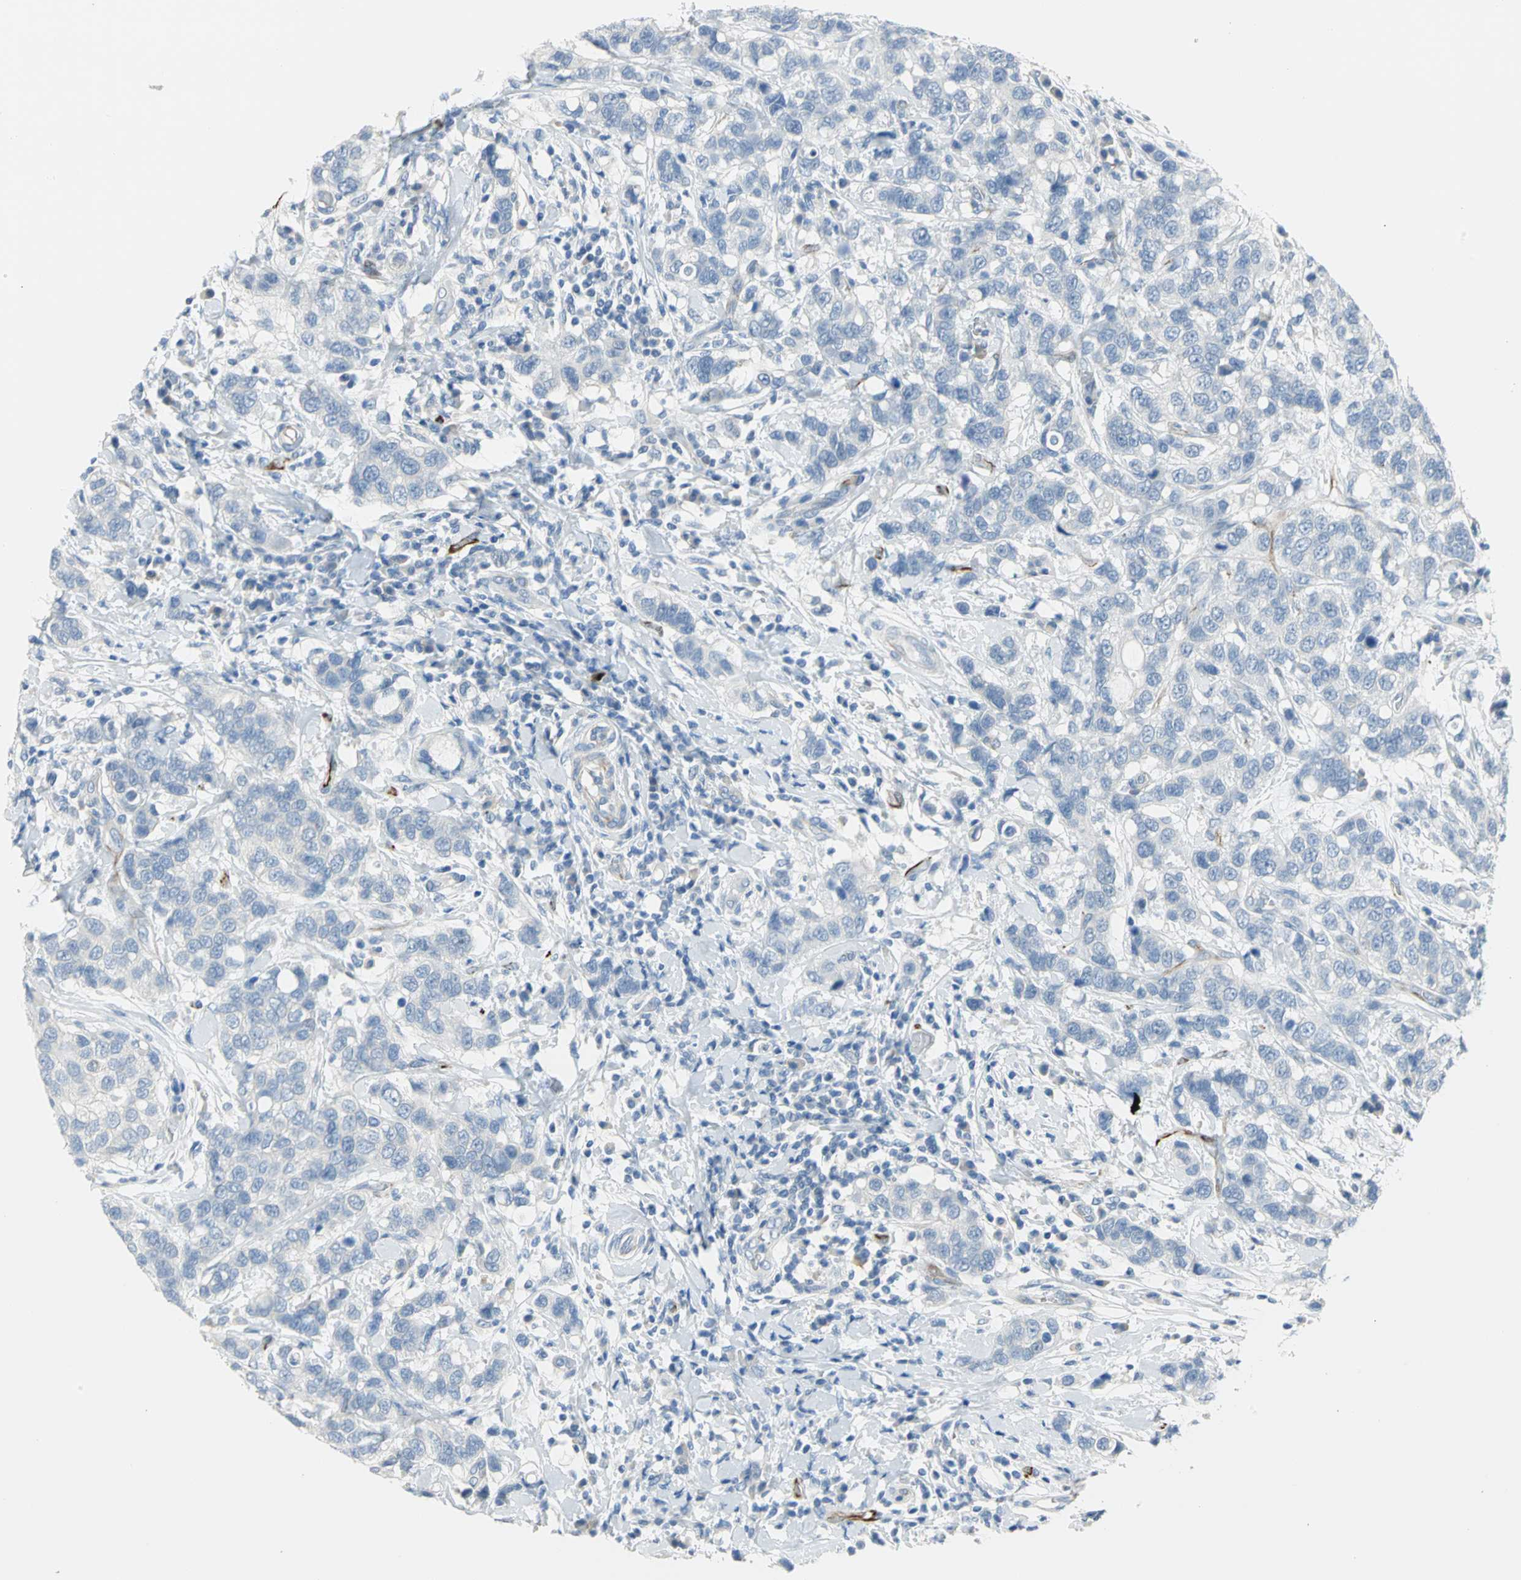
{"staining": {"intensity": "negative", "quantity": "none", "location": "none"}, "tissue": "breast cancer", "cell_type": "Tumor cells", "image_type": "cancer", "snomed": [{"axis": "morphology", "description": "Duct carcinoma"}, {"axis": "topography", "description": "Breast"}], "caption": "Histopathology image shows no protein positivity in tumor cells of invasive ductal carcinoma (breast) tissue.", "gene": "ALOX15", "patient": {"sex": "female", "age": 27}}